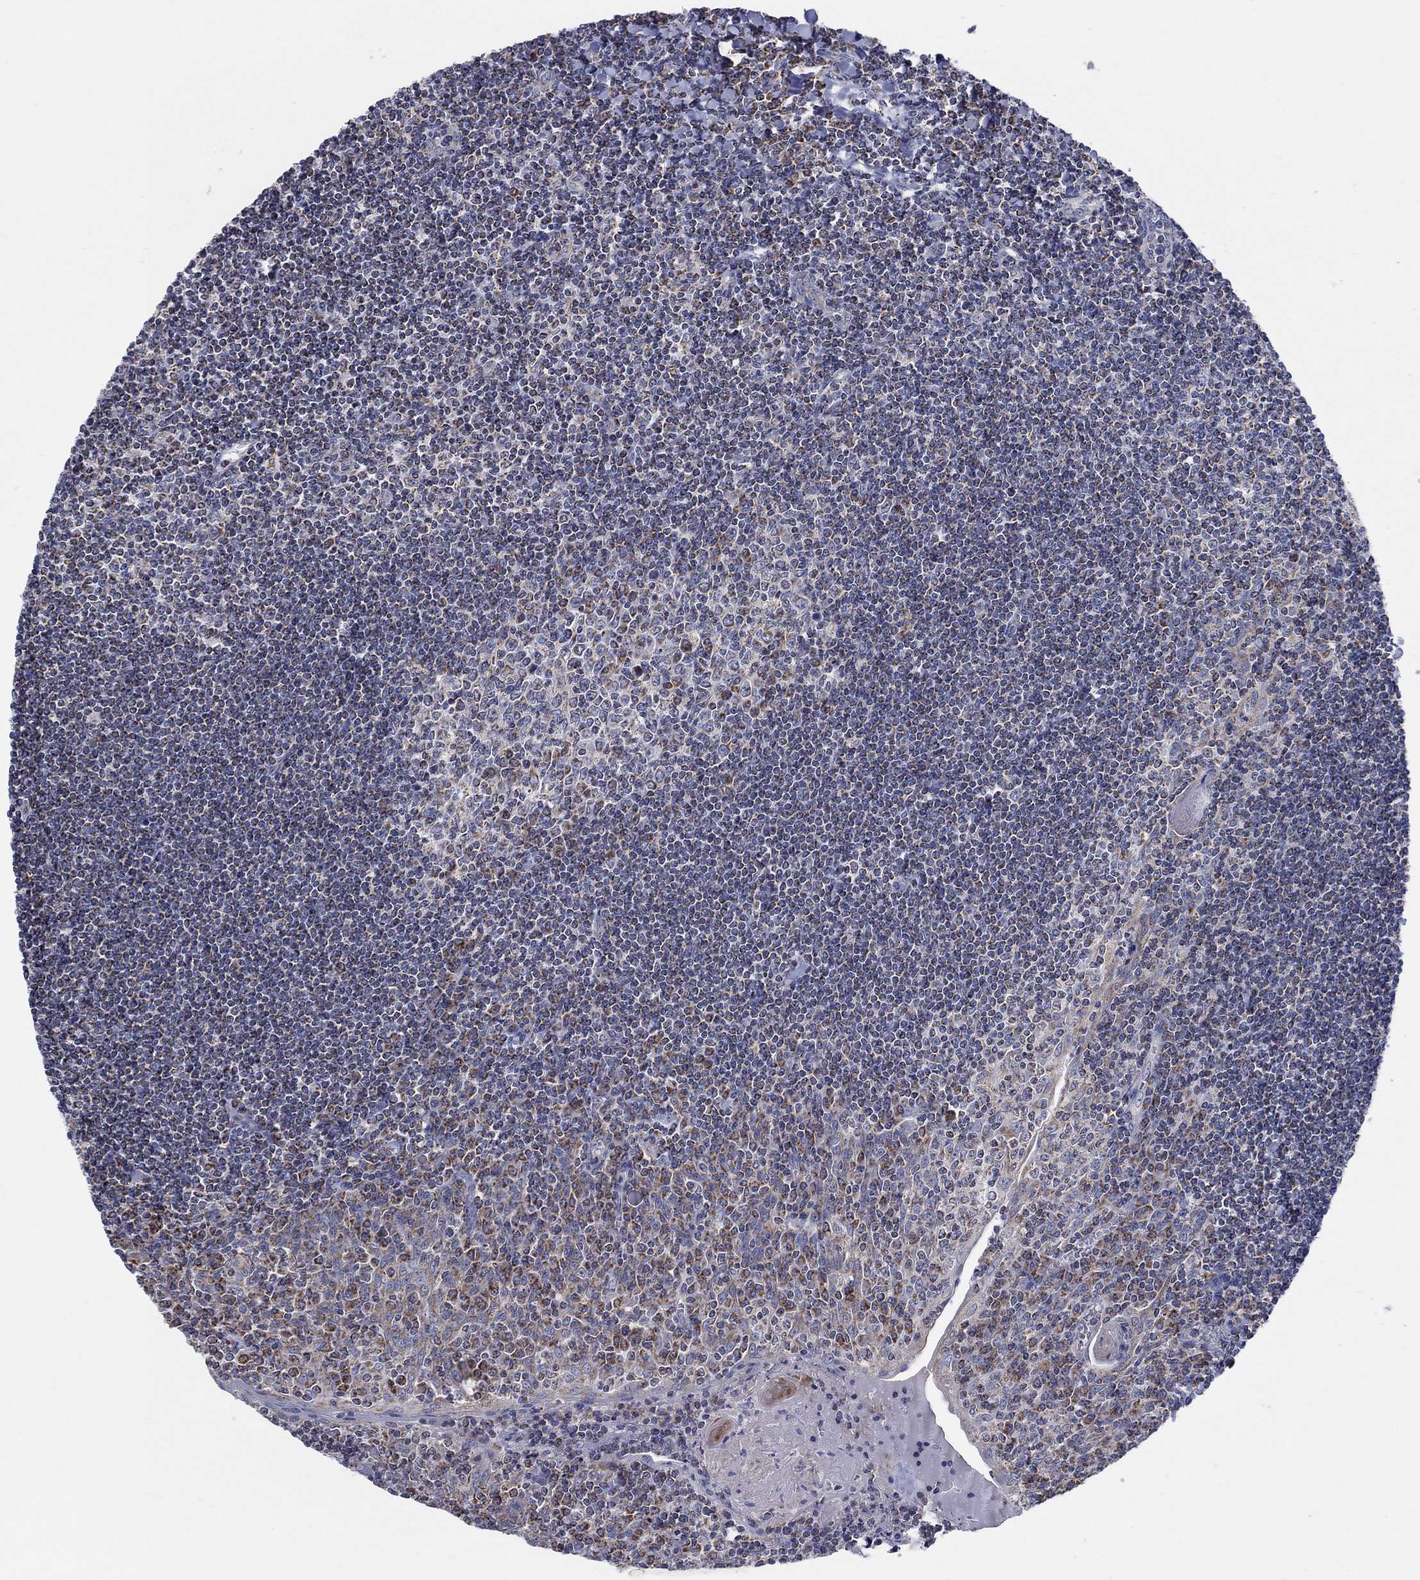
{"staining": {"intensity": "moderate", "quantity": "<25%", "location": "cytoplasmic/membranous"}, "tissue": "tonsil", "cell_type": "Germinal center cells", "image_type": "normal", "snomed": [{"axis": "morphology", "description": "Normal tissue, NOS"}, {"axis": "topography", "description": "Tonsil"}], "caption": "IHC histopathology image of unremarkable tonsil stained for a protein (brown), which displays low levels of moderate cytoplasmic/membranous positivity in about <25% of germinal center cells.", "gene": "C9orf85", "patient": {"sex": "female", "age": 12}}